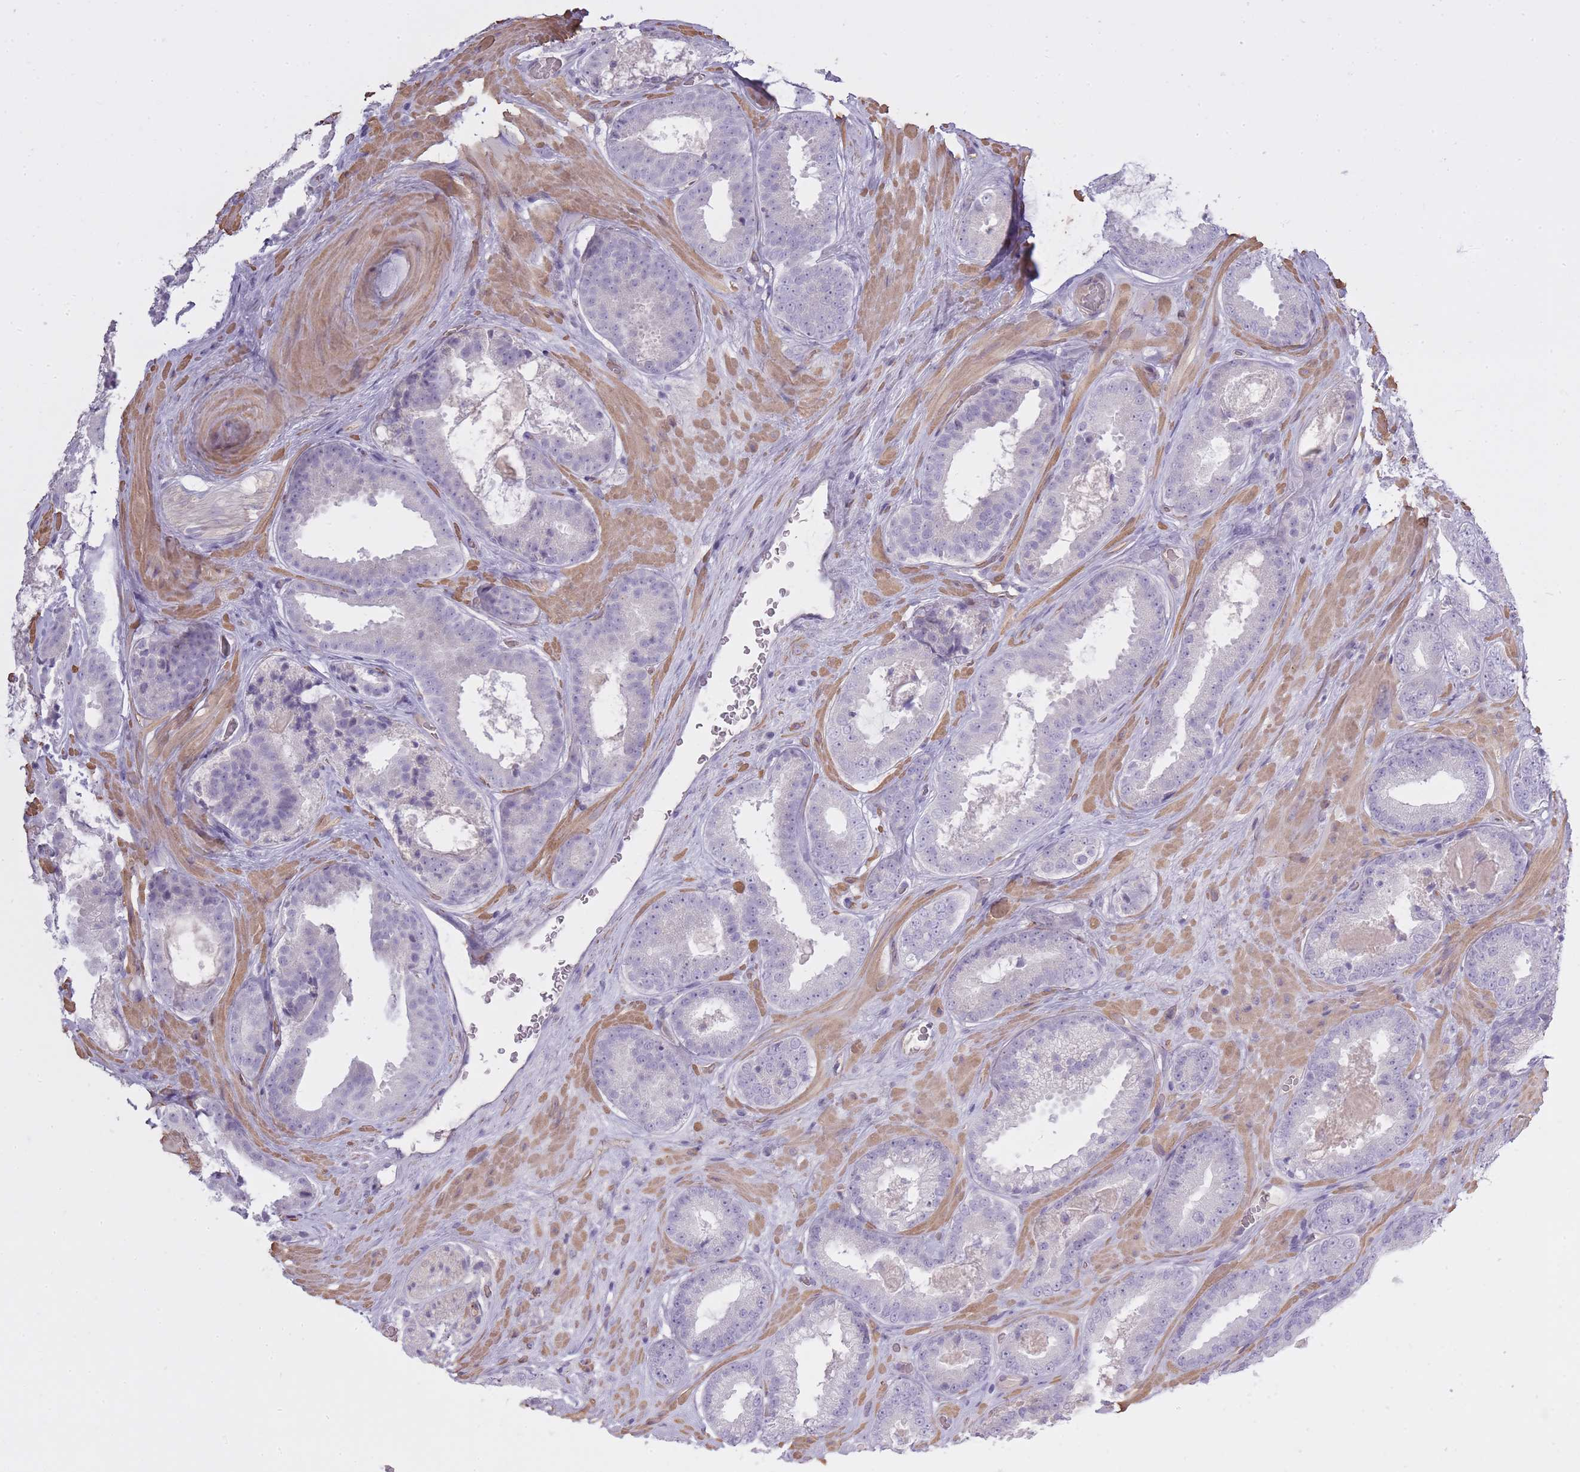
{"staining": {"intensity": "negative", "quantity": "none", "location": "none"}, "tissue": "prostate cancer", "cell_type": "Tumor cells", "image_type": "cancer", "snomed": [{"axis": "morphology", "description": "Adenocarcinoma, Low grade"}, {"axis": "topography", "description": "Prostate"}], "caption": "DAB immunohistochemical staining of low-grade adenocarcinoma (prostate) displays no significant positivity in tumor cells.", "gene": "SLC8A2", "patient": {"sex": "male", "age": 57}}